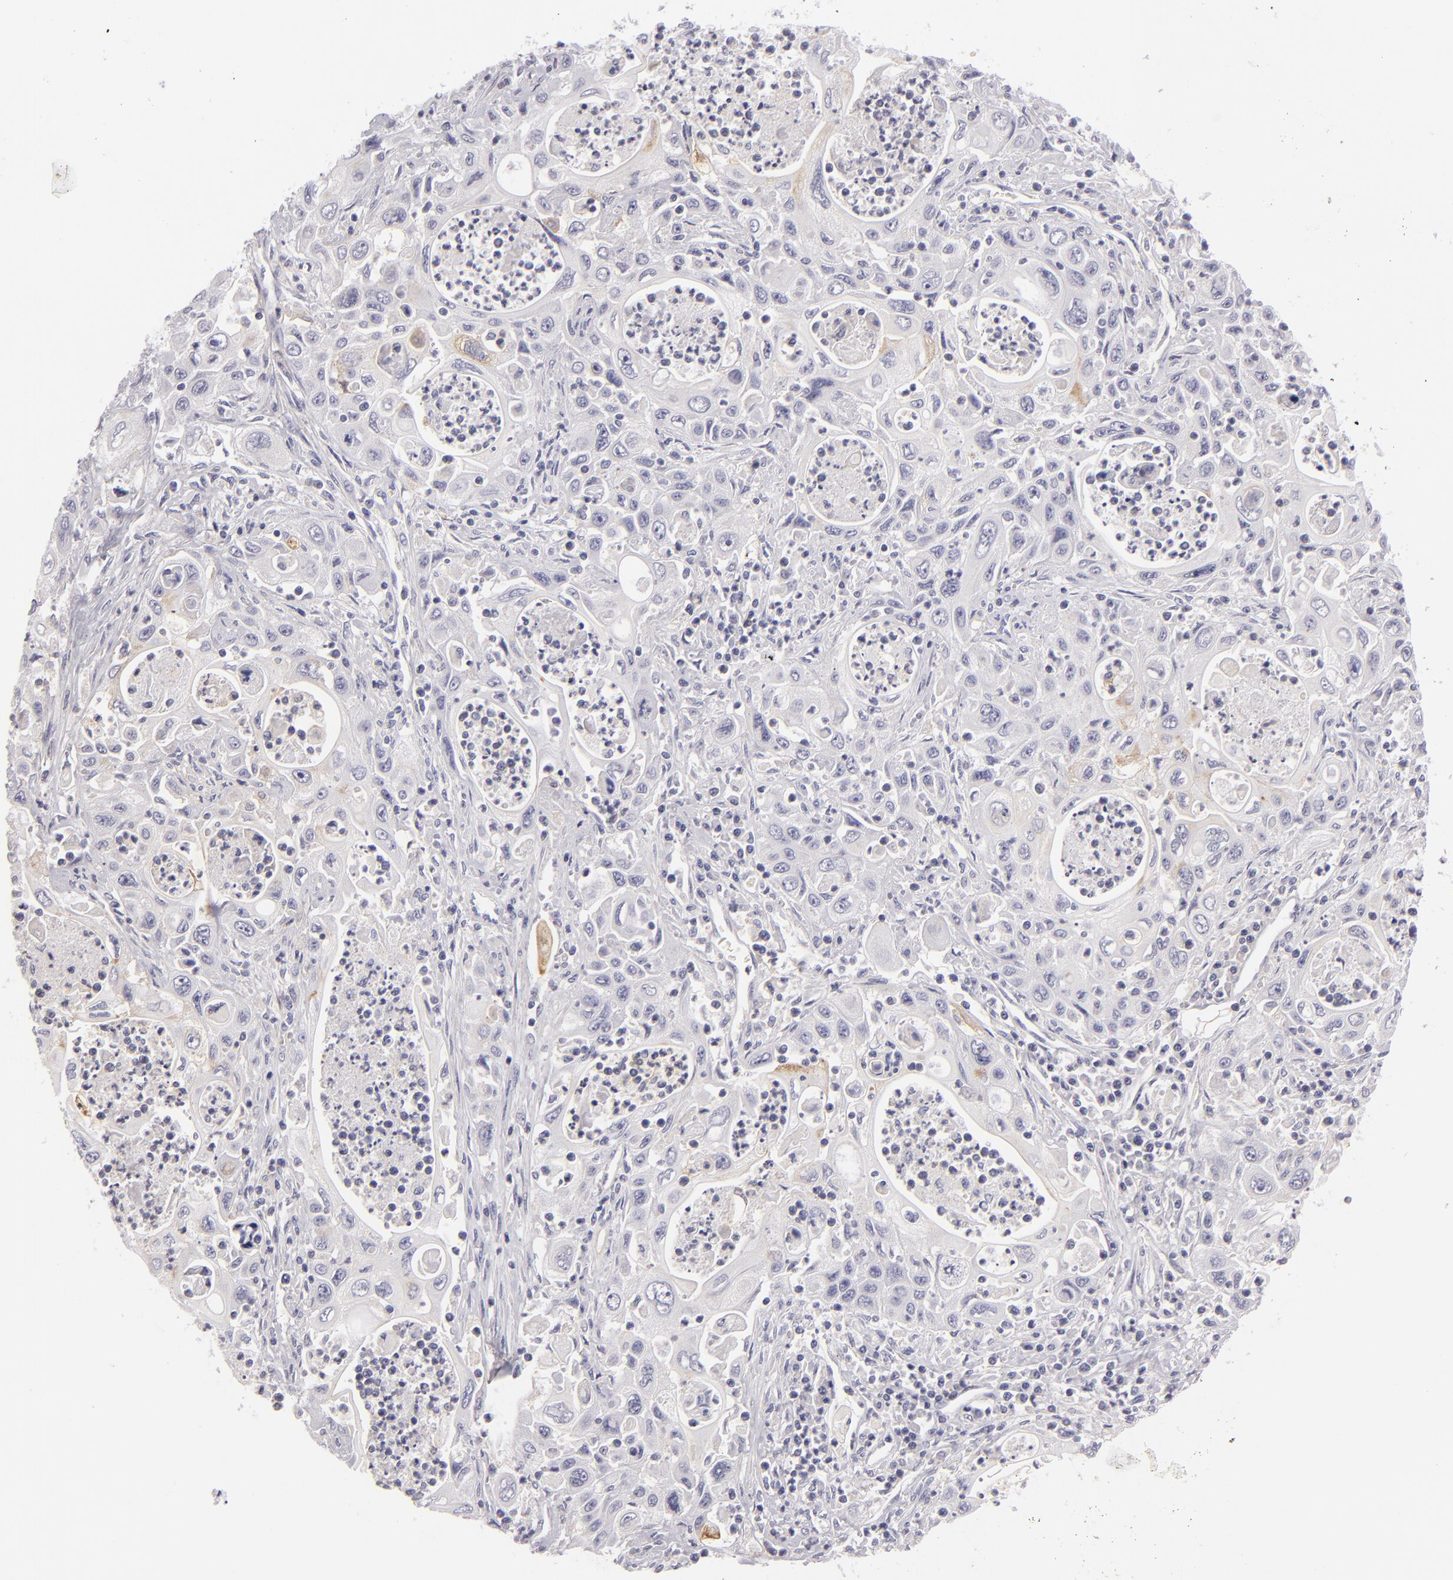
{"staining": {"intensity": "moderate", "quantity": "<25%", "location": "cytoplasmic/membranous"}, "tissue": "pancreatic cancer", "cell_type": "Tumor cells", "image_type": "cancer", "snomed": [{"axis": "morphology", "description": "Adenocarcinoma, NOS"}, {"axis": "topography", "description": "Pancreas"}], "caption": "Protein expression analysis of adenocarcinoma (pancreatic) shows moderate cytoplasmic/membranous expression in about <25% of tumor cells.", "gene": "TNNC1", "patient": {"sex": "male", "age": 70}}